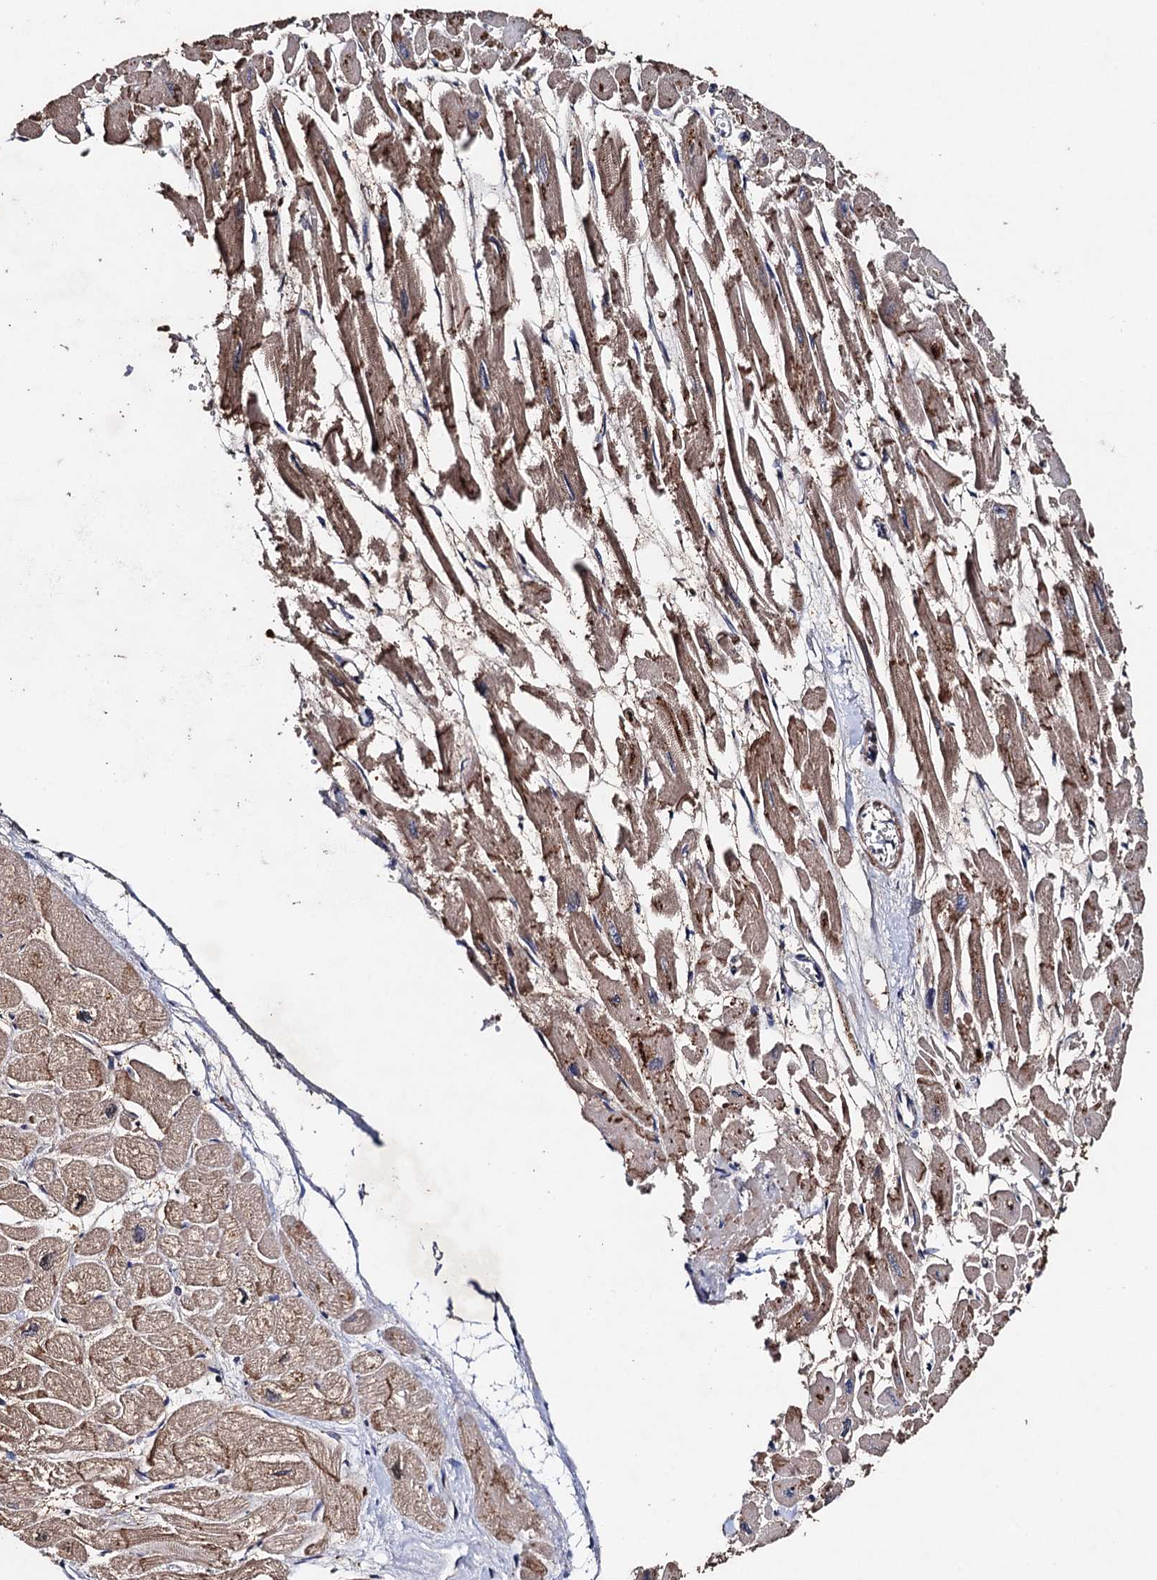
{"staining": {"intensity": "moderate", "quantity": ">75%", "location": "cytoplasmic/membranous"}, "tissue": "heart muscle", "cell_type": "Cardiomyocytes", "image_type": "normal", "snomed": [{"axis": "morphology", "description": "Normal tissue, NOS"}, {"axis": "topography", "description": "Heart"}], "caption": "Immunohistochemistry staining of normal heart muscle, which demonstrates medium levels of moderate cytoplasmic/membranous positivity in approximately >75% of cardiomyocytes indicating moderate cytoplasmic/membranous protein positivity. The staining was performed using DAB (brown) for protein detection and nuclei were counterstained in hematoxylin (blue).", "gene": "PPTC7", "patient": {"sex": "male", "age": 54}}